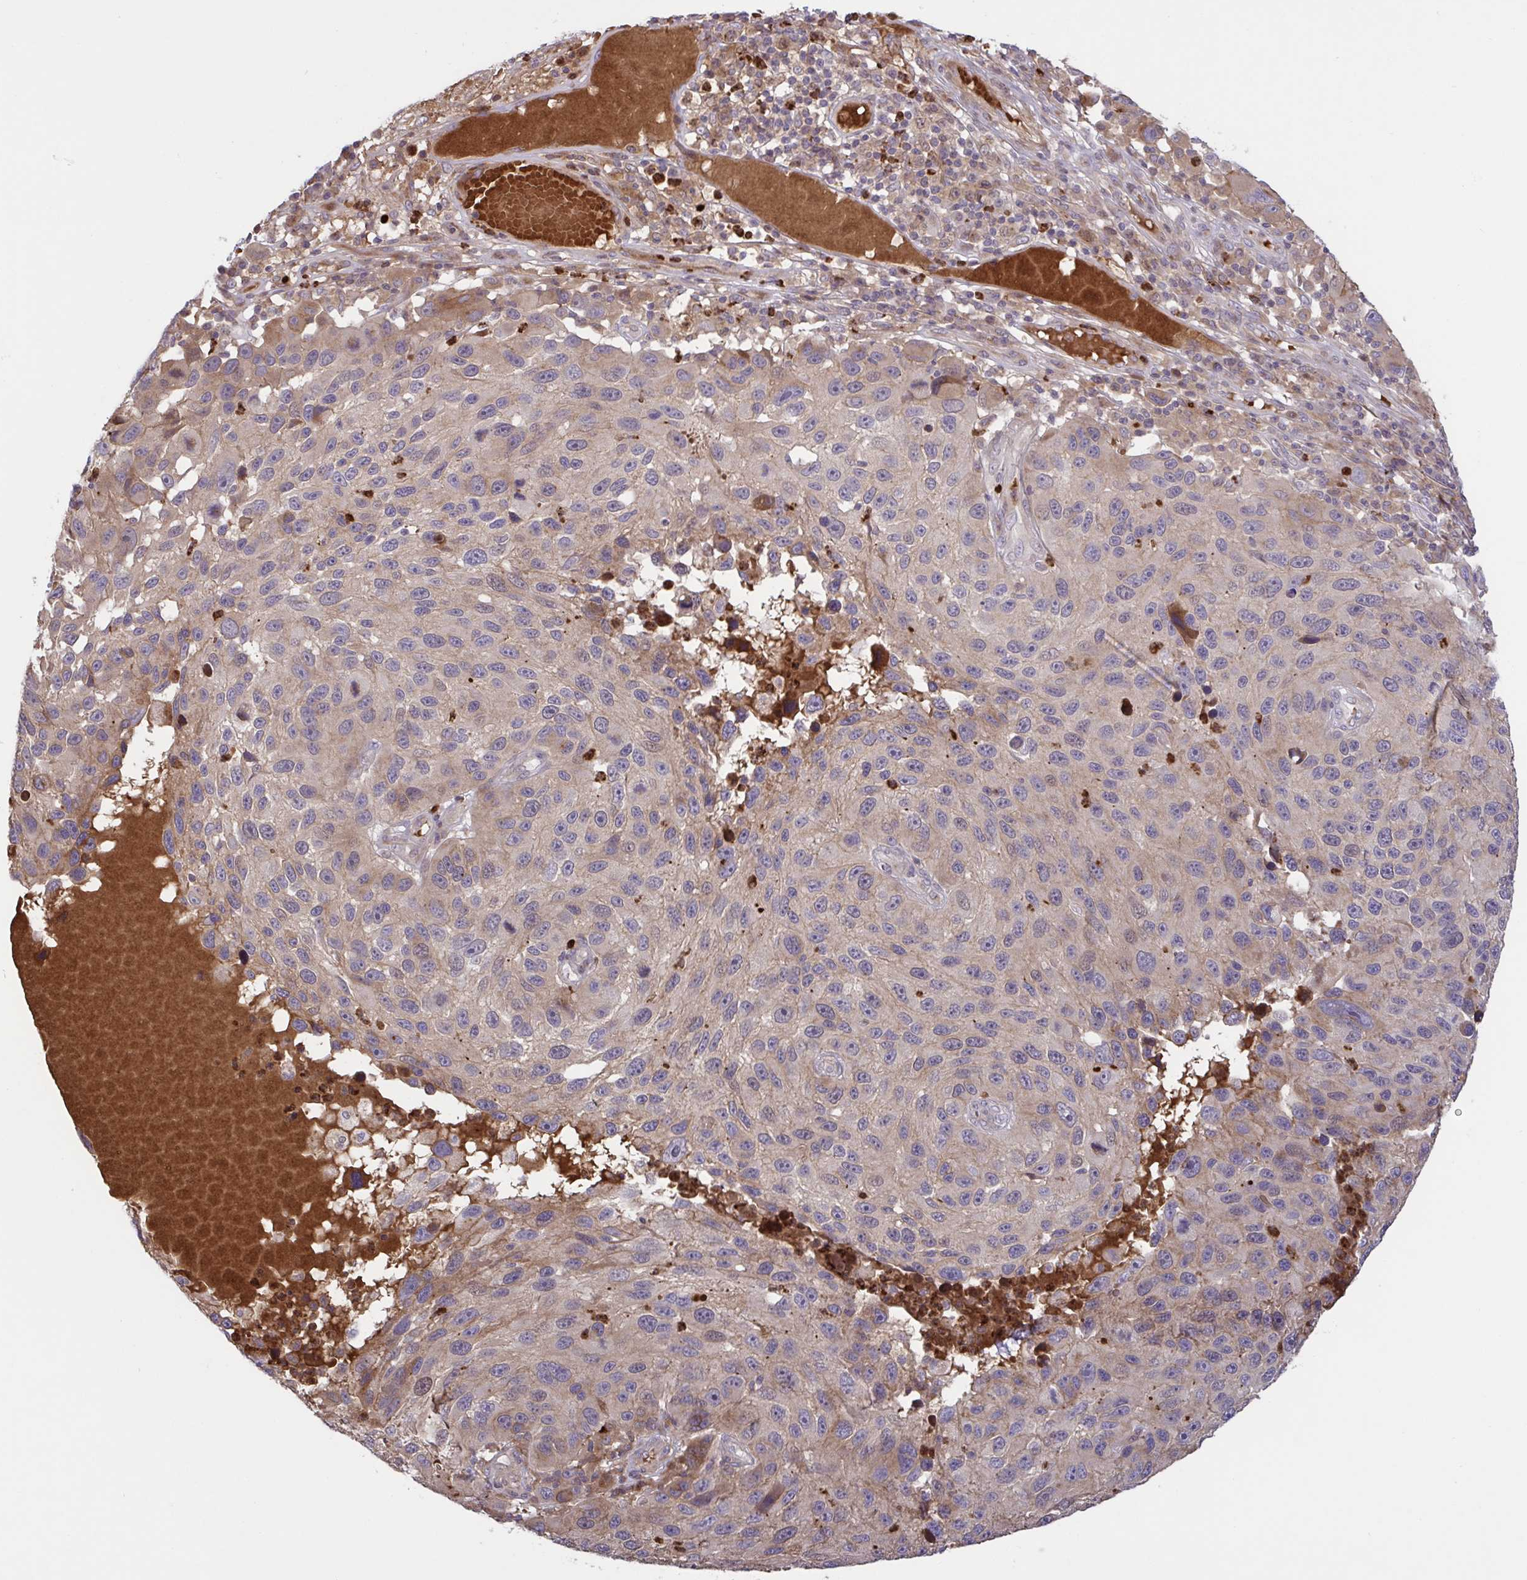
{"staining": {"intensity": "weak", "quantity": "25%-75%", "location": "cytoplasmic/membranous"}, "tissue": "melanoma", "cell_type": "Tumor cells", "image_type": "cancer", "snomed": [{"axis": "morphology", "description": "Malignant melanoma, NOS"}, {"axis": "topography", "description": "Skin"}], "caption": "Malignant melanoma stained with immunohistochemistry (IHC) displays weak cytoplasmic/membranous staining in approximately 25%-75% of tumor cells.", "gene": "IL1R1", "patient": {"sex": "male", "age": 53}}